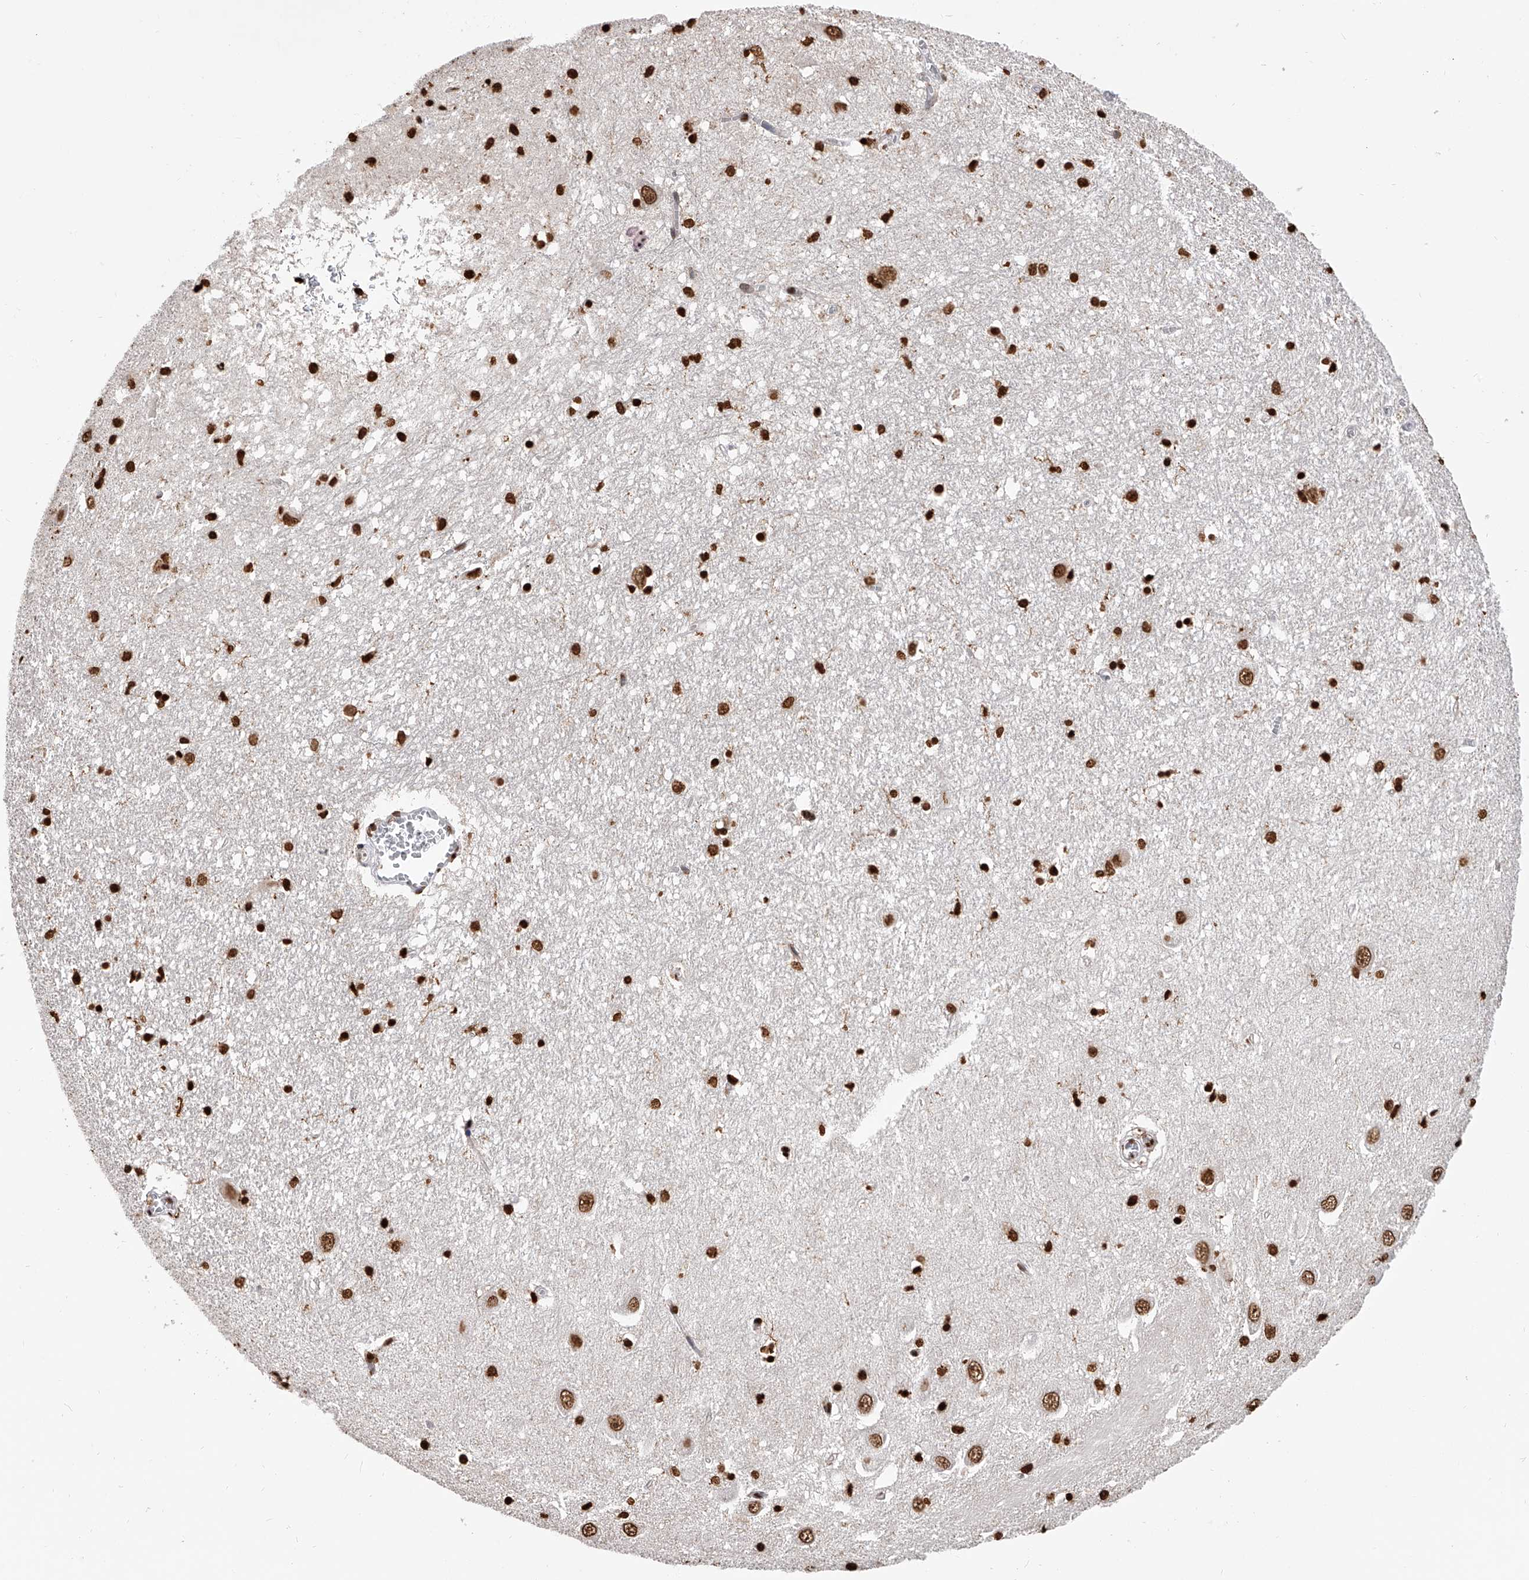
{"staining": {"intensity": "strong", "quantity": ">75%", "location": "nuclear"}, "tissue": "hippocampus", "cell_type": "Glial cells", "image_type": "normal", "snomed": [{"axis": "morphology", "description": "Normal tissue, NOS"}, {"axis": "topography", "description": "Hippocampus"}], "caption": "Normal hippocampus was stained to show a protein in brown. There is high levels of strong nuclear positivity in about >75% of glial cells.", "gene": "CFAP410", "patient": {"sex": "female", "age": 64}}